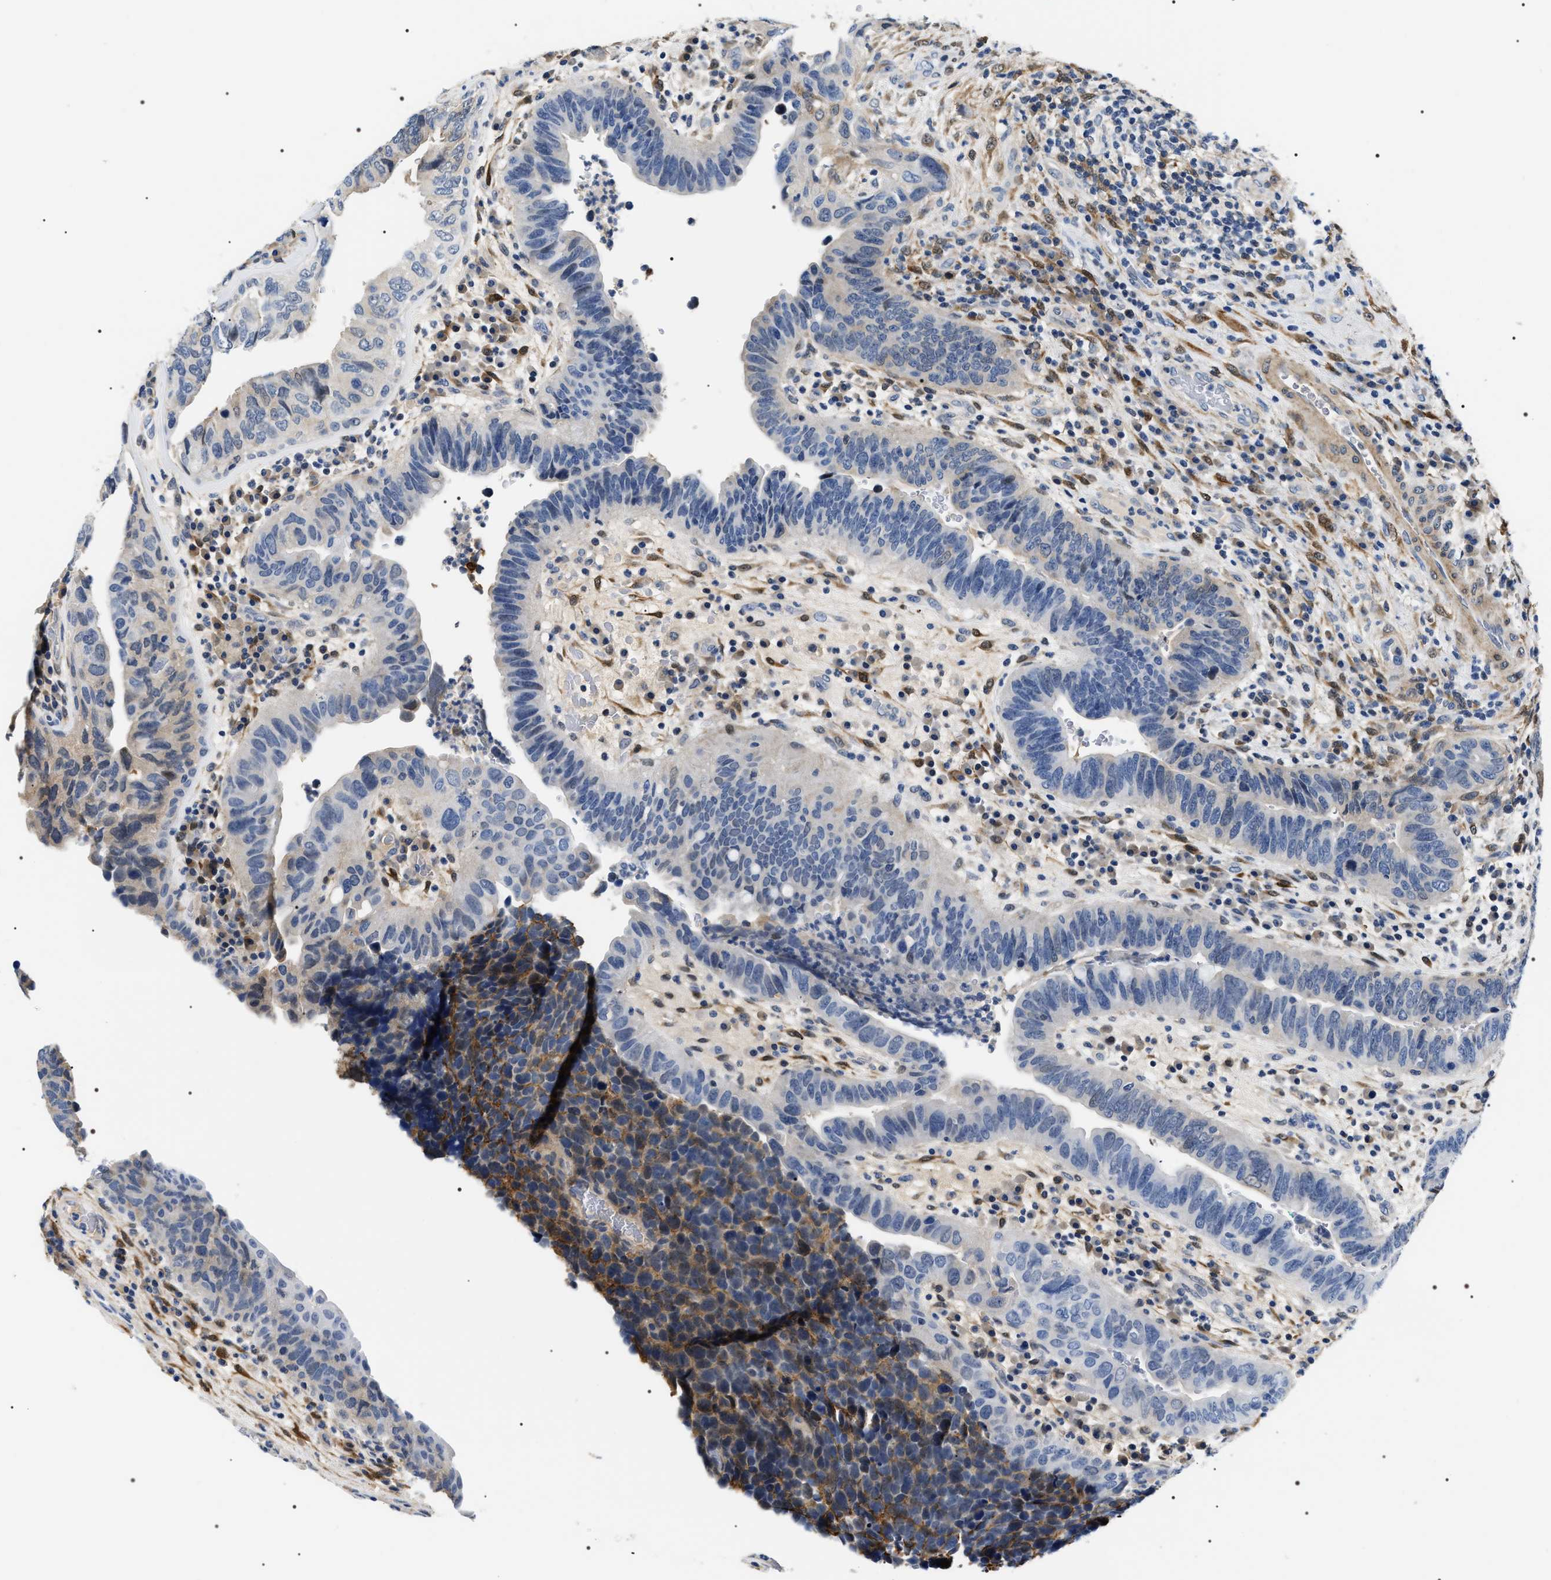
{"staining": {"intensity": "moderate", "quantity": "<25%", "location": "cytoplasmic/membranous"}, "tissue": "urothelial cancer", "cell_type": "Tumor cells", "image_type": "cancer", "snomed": [{"axis": "morphology", "description": "Urothelial carcinoma, High grade"}, {"axis": "topography", "description": "Urinary bladder"}], "caption": "Urothelial cancer stained with immunohistochemistry (IHC) reveals moderate cytoplasmic/membranous expression in about <25% of tumor cells. (IHC, brightfield microscopy, high magnification).", "gene": "BAG2", "patient": {"sex": "female", "age": 82}}